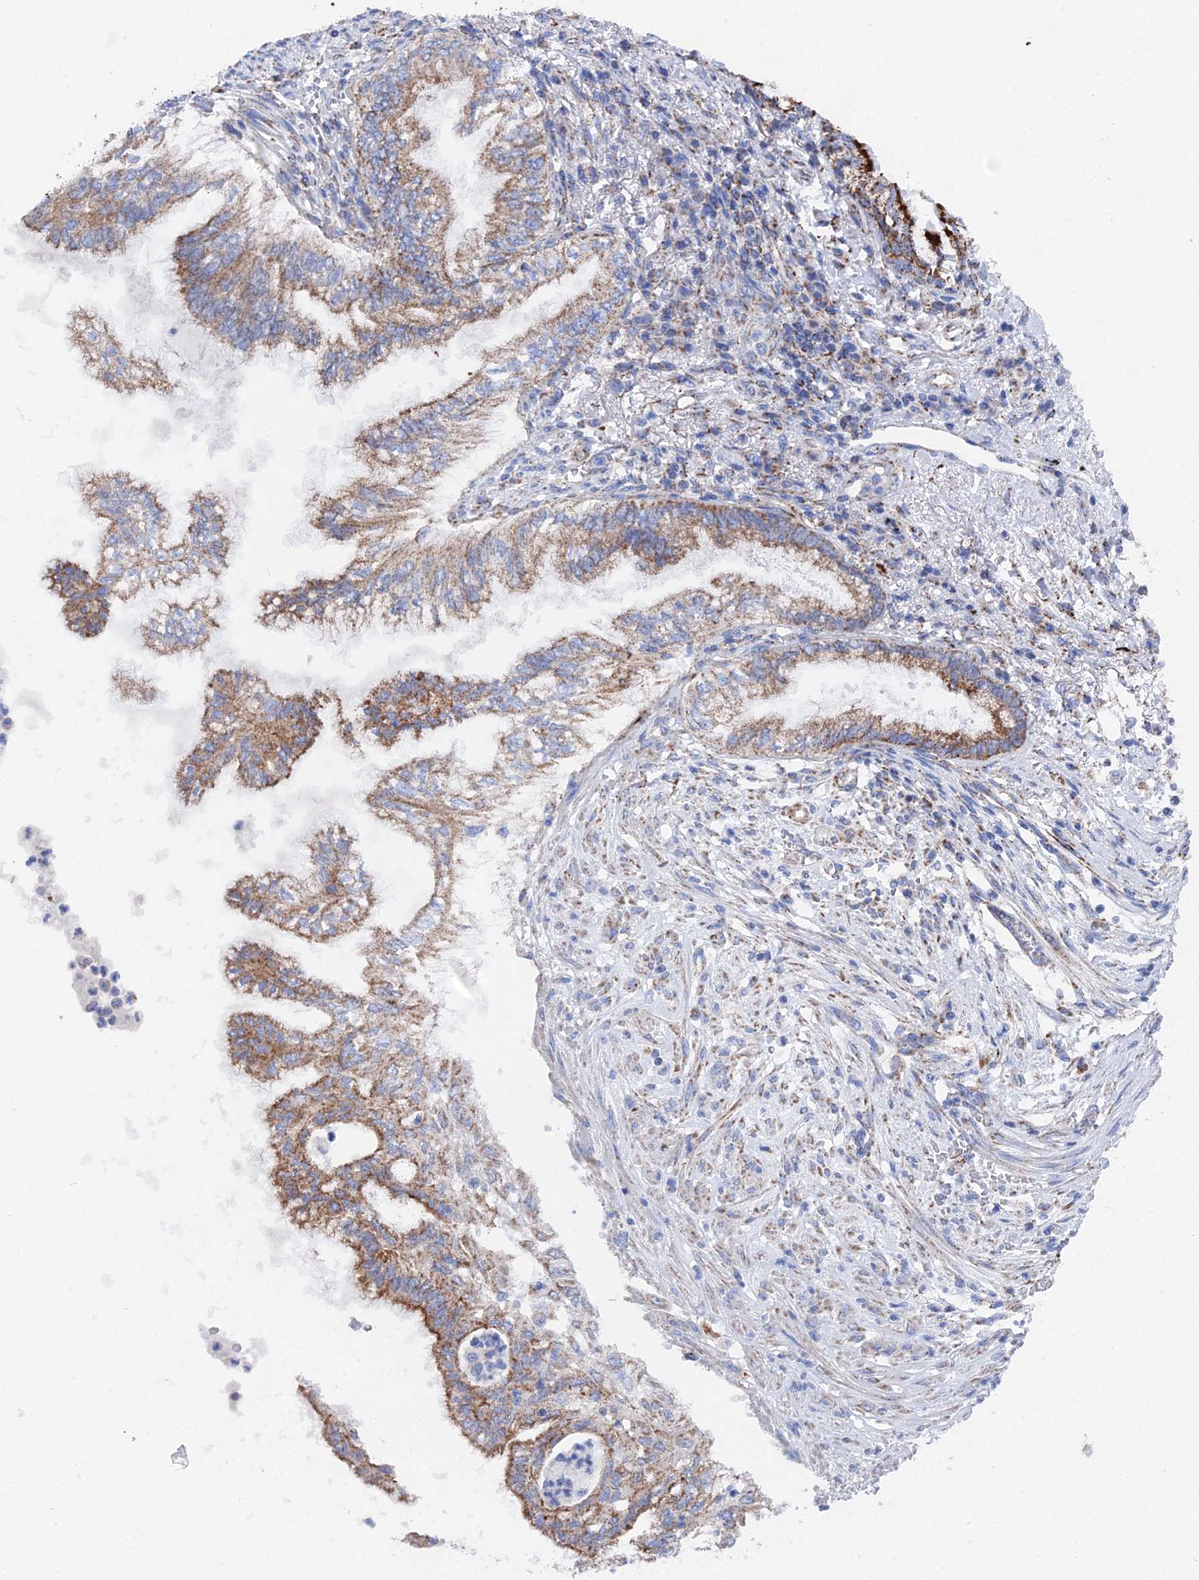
{"staining": {"intensity": "moderate", "quantity": ">75%", "location": "cytoplasmic/membranous"}, "tissue": "lung cancer", "cell_type": "Tumor cells", "image_type": "cancer", "snomed": [{"axis": "morphology", "description": "Adenocarcinoma, NOS"}, {"axis": "topography", "description": "Lung"}], "caption": "Immunohistochemical staining of human lung cancer (adenocarcinoma) demonstrates medium levels of moderate cytoplasmic/membranous positivity in about >75% of tumor cells.", "gene": "IFT80", "patient": {"sex": "female", "age": 70}}